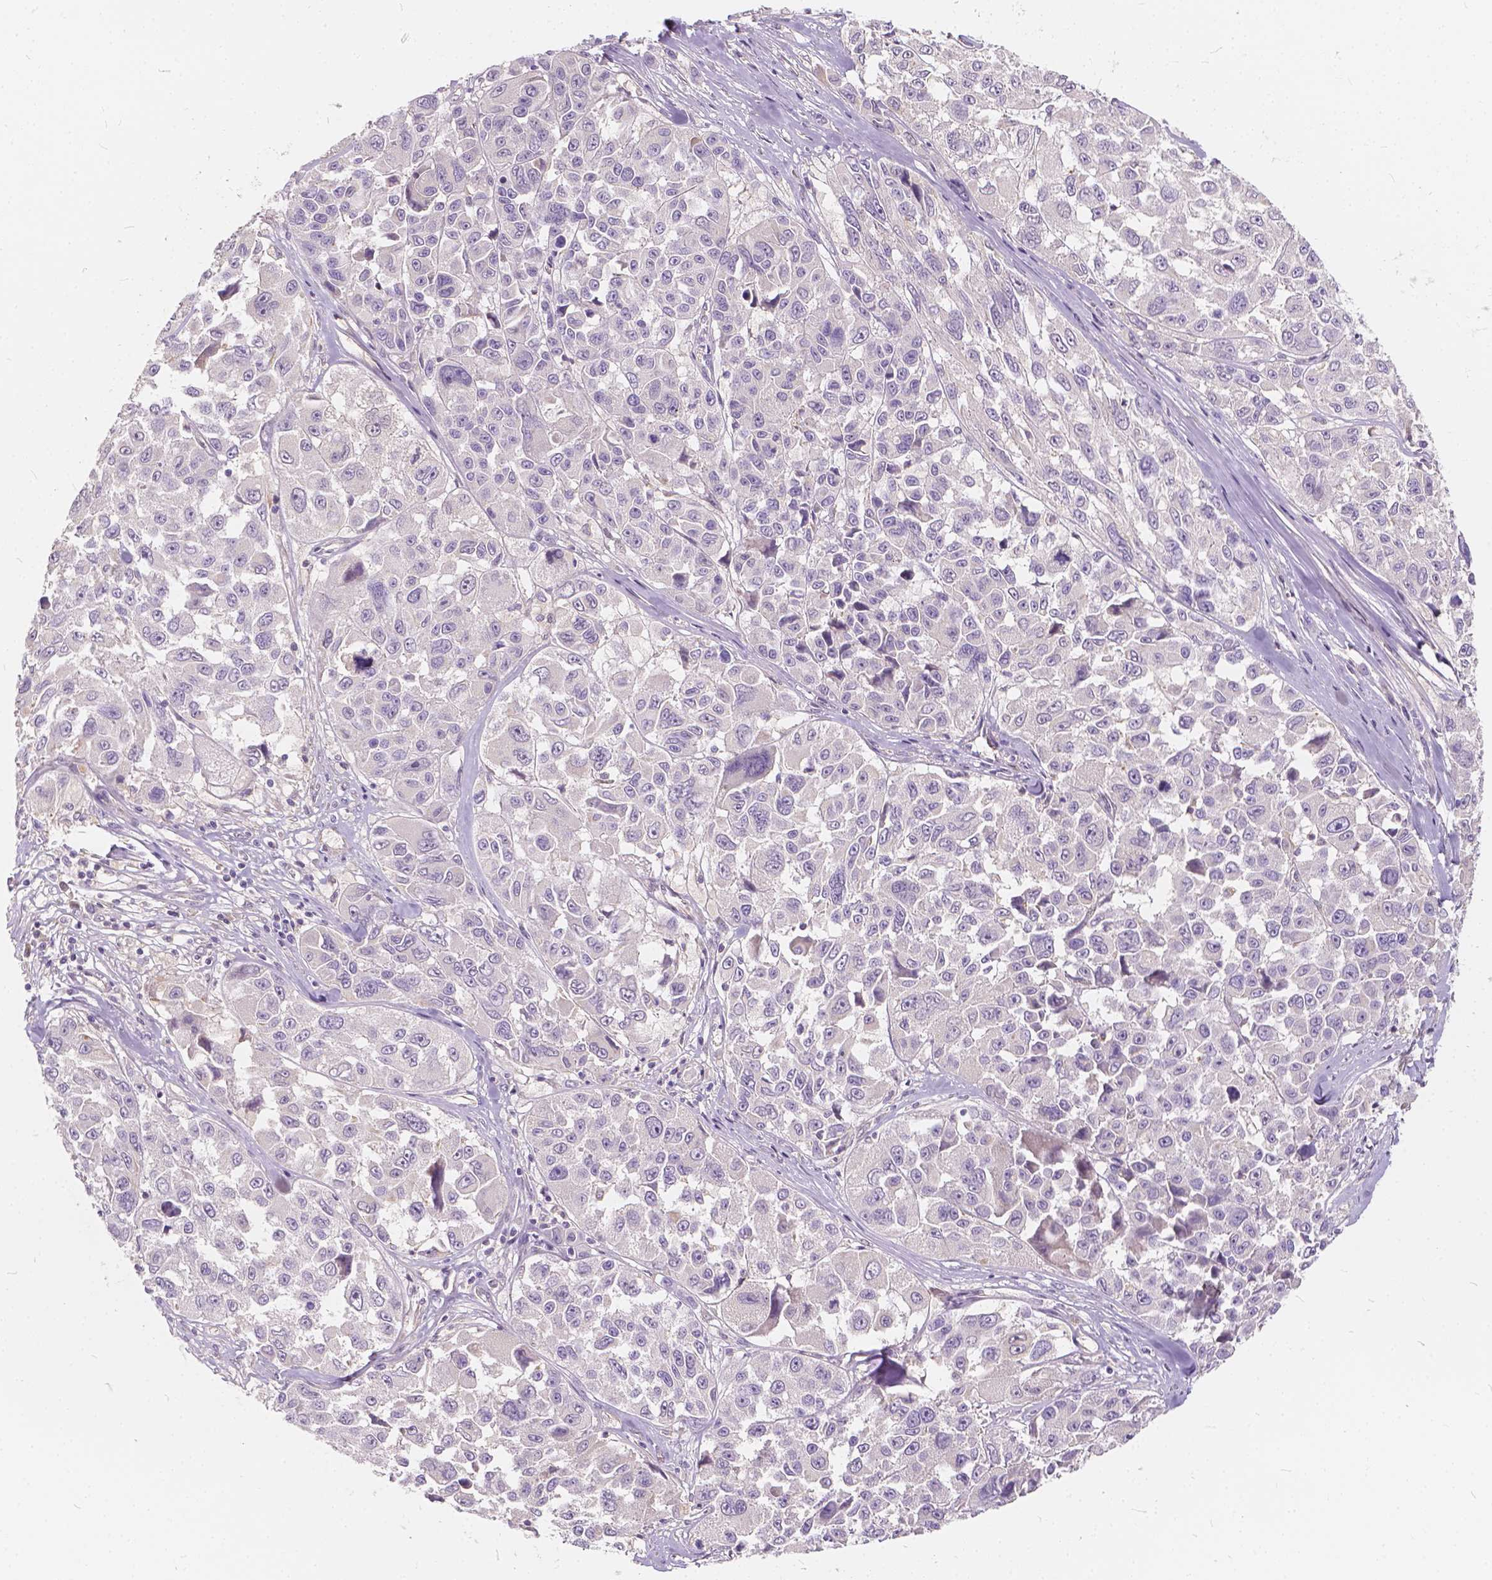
{"staining": {"intensity": "negative", "quantity": "none", "location": "none"}, "tissue": "melanoma", "cell_type": "Tumor cells", "image_type": "cancer", "snomed": [{"axis": "morphology", "description": "Malignant melanoma, NOS"}, {"axis": "topography", "description": "Skin"}], "caption": "A micrograph of human melanoma is negative for staining in tumor cells. (DAB (3,3'-diaminobenzidine) IHC visualized using brightfield microscopy, high magnification).", "gene": "KIAA0513", "patient": {"sex": "female", "age": 66}}